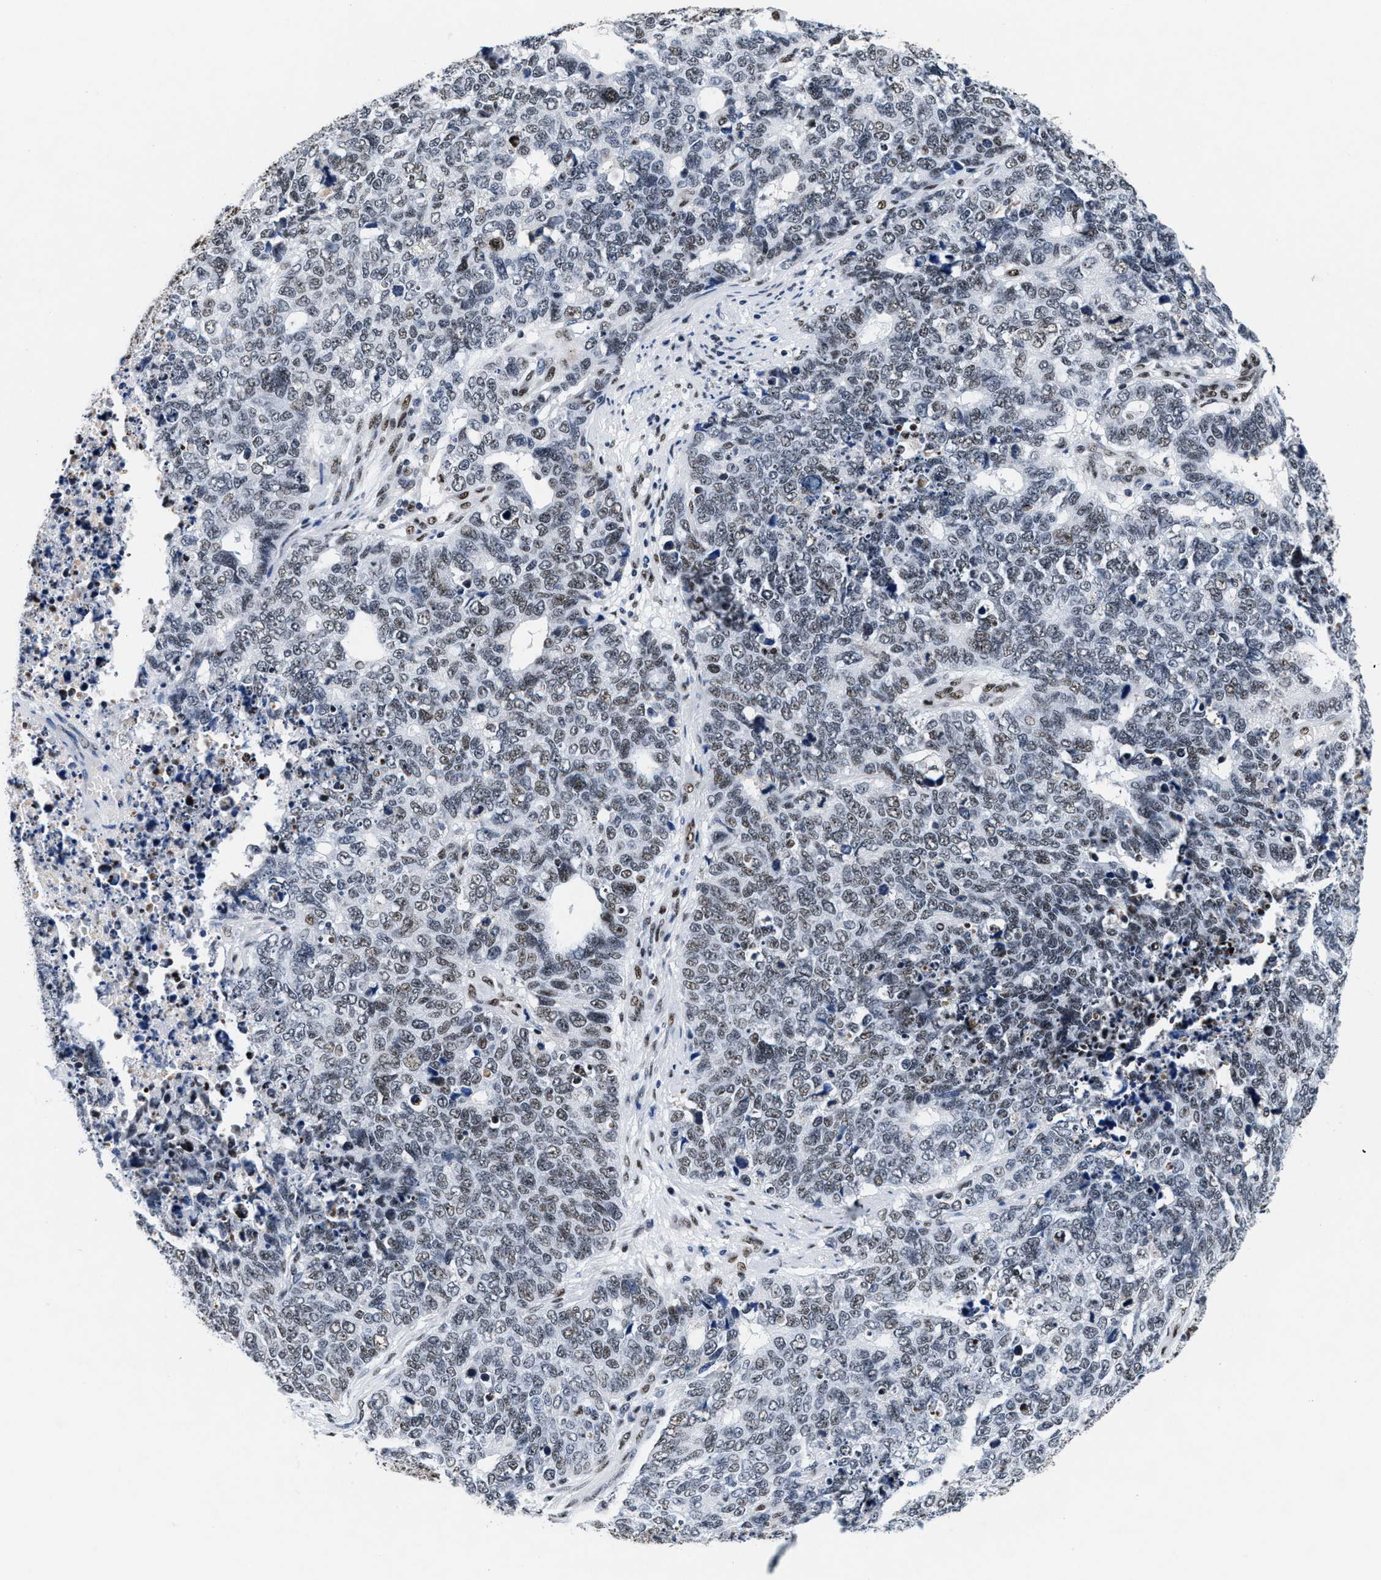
{"staining": {"intensity": "weak", "quantity": "25%-75%", "location": "nuclear"}, "tissue": "cervical cancer", "cell_type": "Tumor cells", "image_type": "cancer", "snomed": [{"axis": "morphology", "description": "Squamous cell carcinoma, NOS"}, {"axis": "topography", "description": "Cervix"}], "caption": "An image showing weak nuclear expression in about 25%-75% of tumor cells in squamous cell carcinoma (cervical), as visualized by brown immunohistochemical staining.", "gene": "RAD50", "patient": {"sex": "female", "age": 63}}